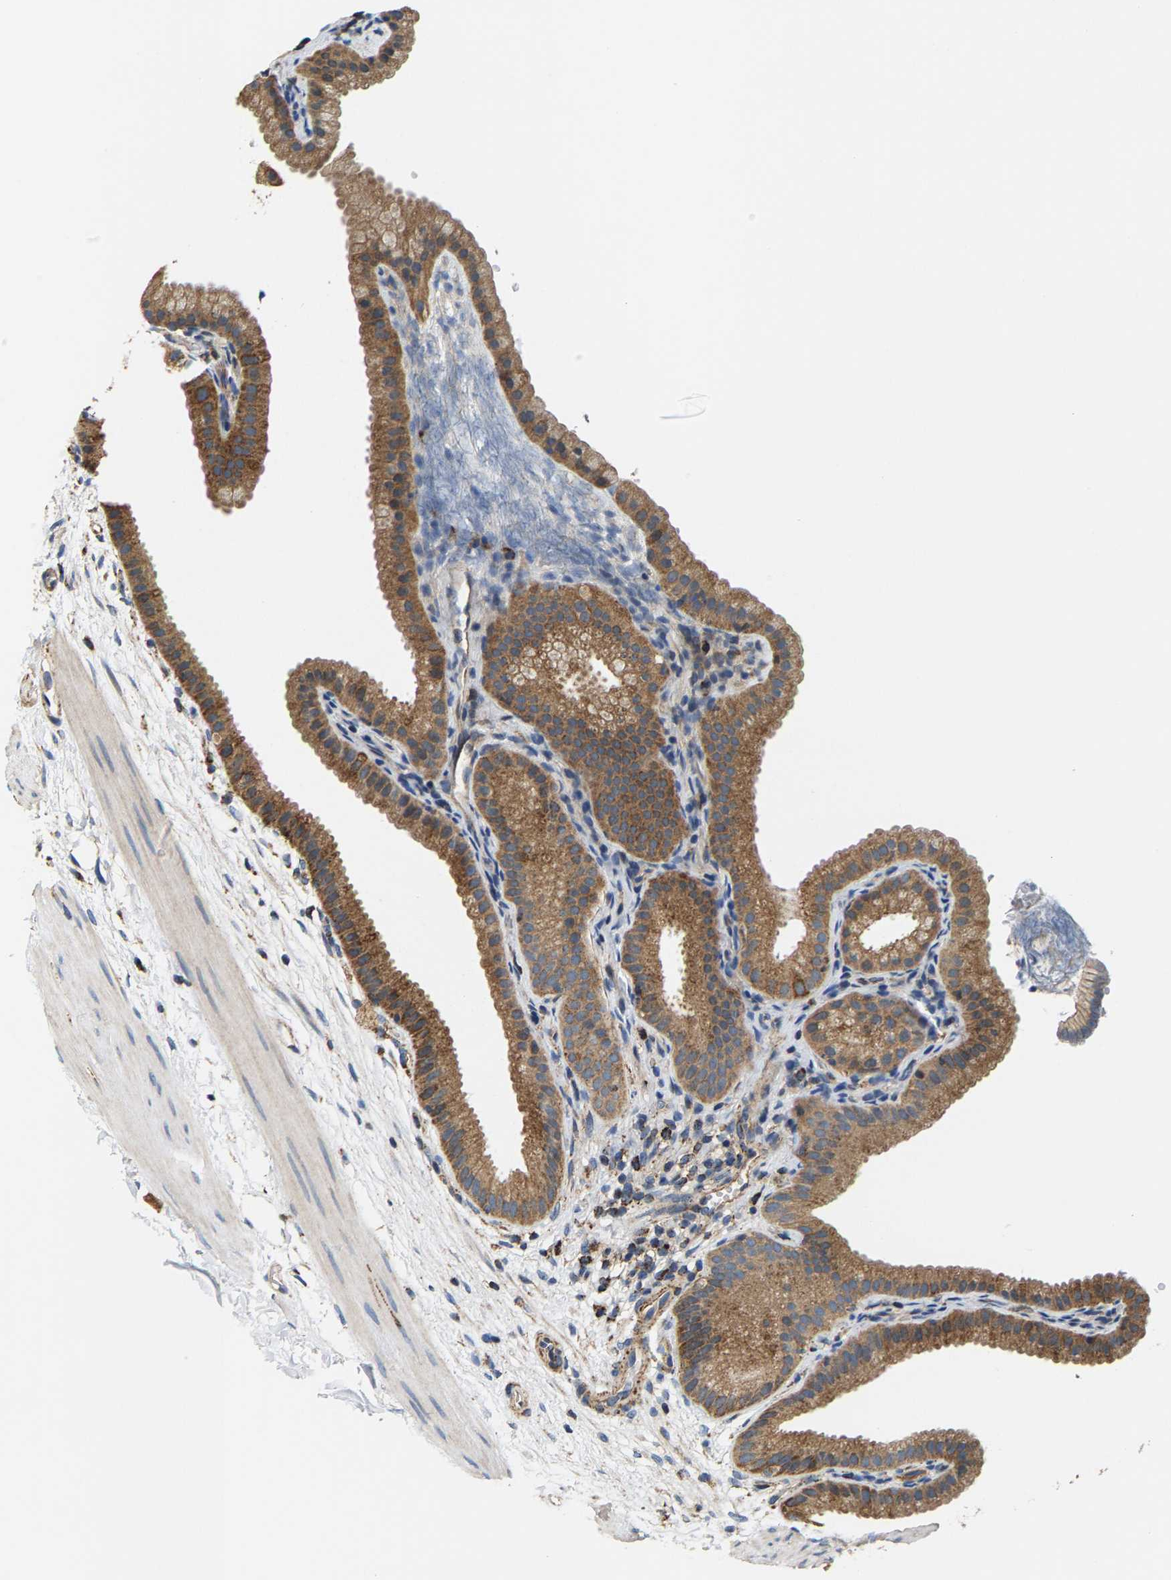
{"staining": {"intensity": "moderate", "quantity": ">75%", "location": "cytoplasmic/membranous"}, "tissue": "gallbladder", "cell_type": "Glandular cells", "image_type": "normal", "snomed": [{"axis": "morphology", "description": "Normal tissue, NOS"}, {"axis": "topography", "description": "Gallbladder"}], "caption": "Gallbladder stained with DAB (3,3'-diaminobenzidine) immunohistochemistry shows medium levels of moderate cytoplasmic/membranous expression in about >75% of glandular cells.", "gene": "SHMT2", "patient": {"sex": "female", "age": 64}}